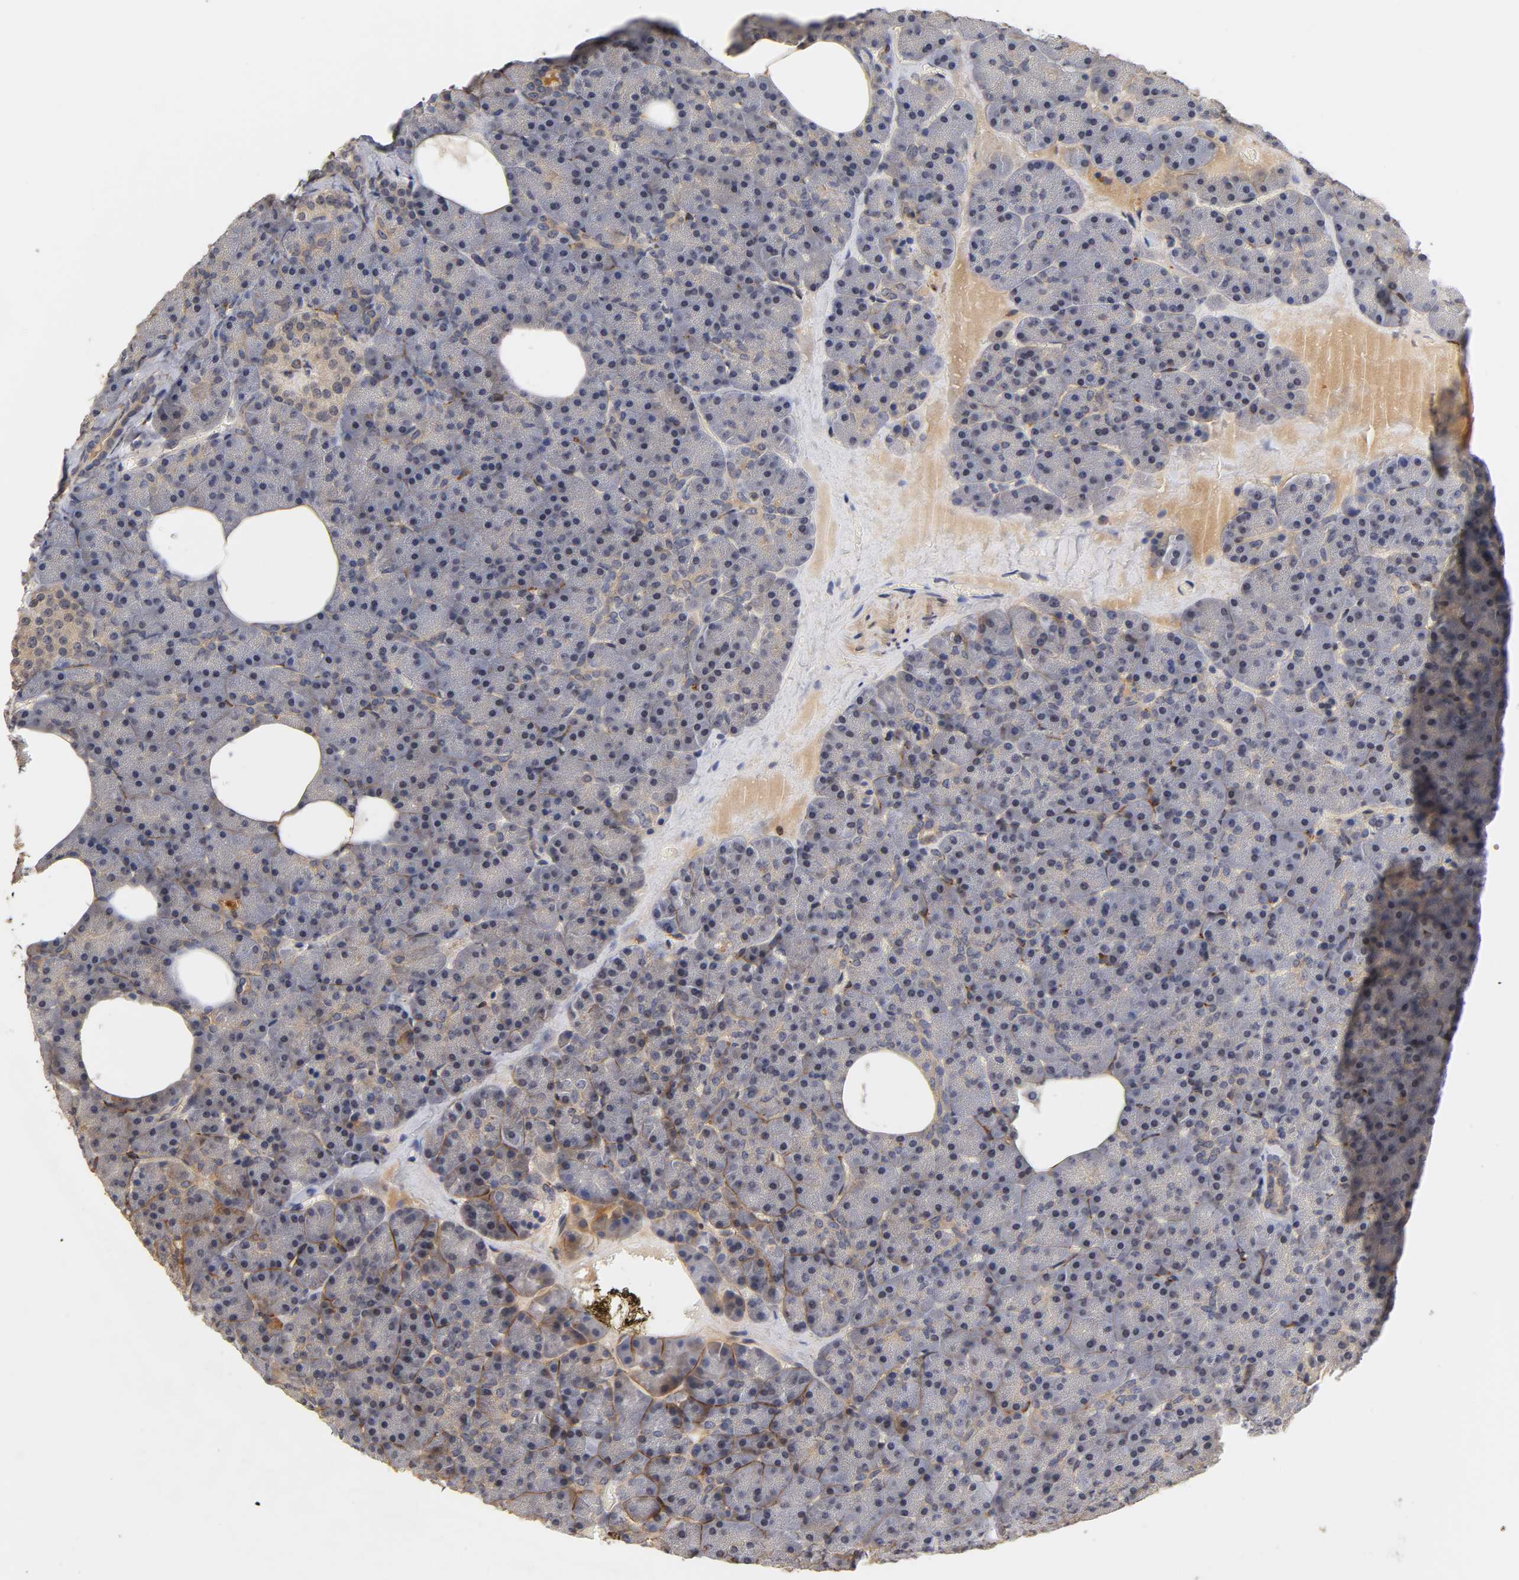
{"staining": {"intensity": "negative", "quantity": "none", "location": "none"}, "tissue": "pancreas", "cell_type": "Exocrine glandular cells", "image_type": "normal", "snomed": [{"axis": "morphology", "description": "Normal tissue, NOS"}, {"axis": "topography", "description": "Pancreas"}], "caption": "A high-resolution image shows immunohistochemistry (IHC) staining of benign pancreas, which exhibits no significant positivity in exocrine glandular cells.", "gene": "LAMB1", "patient": {"sex": "female", "age": 35}}